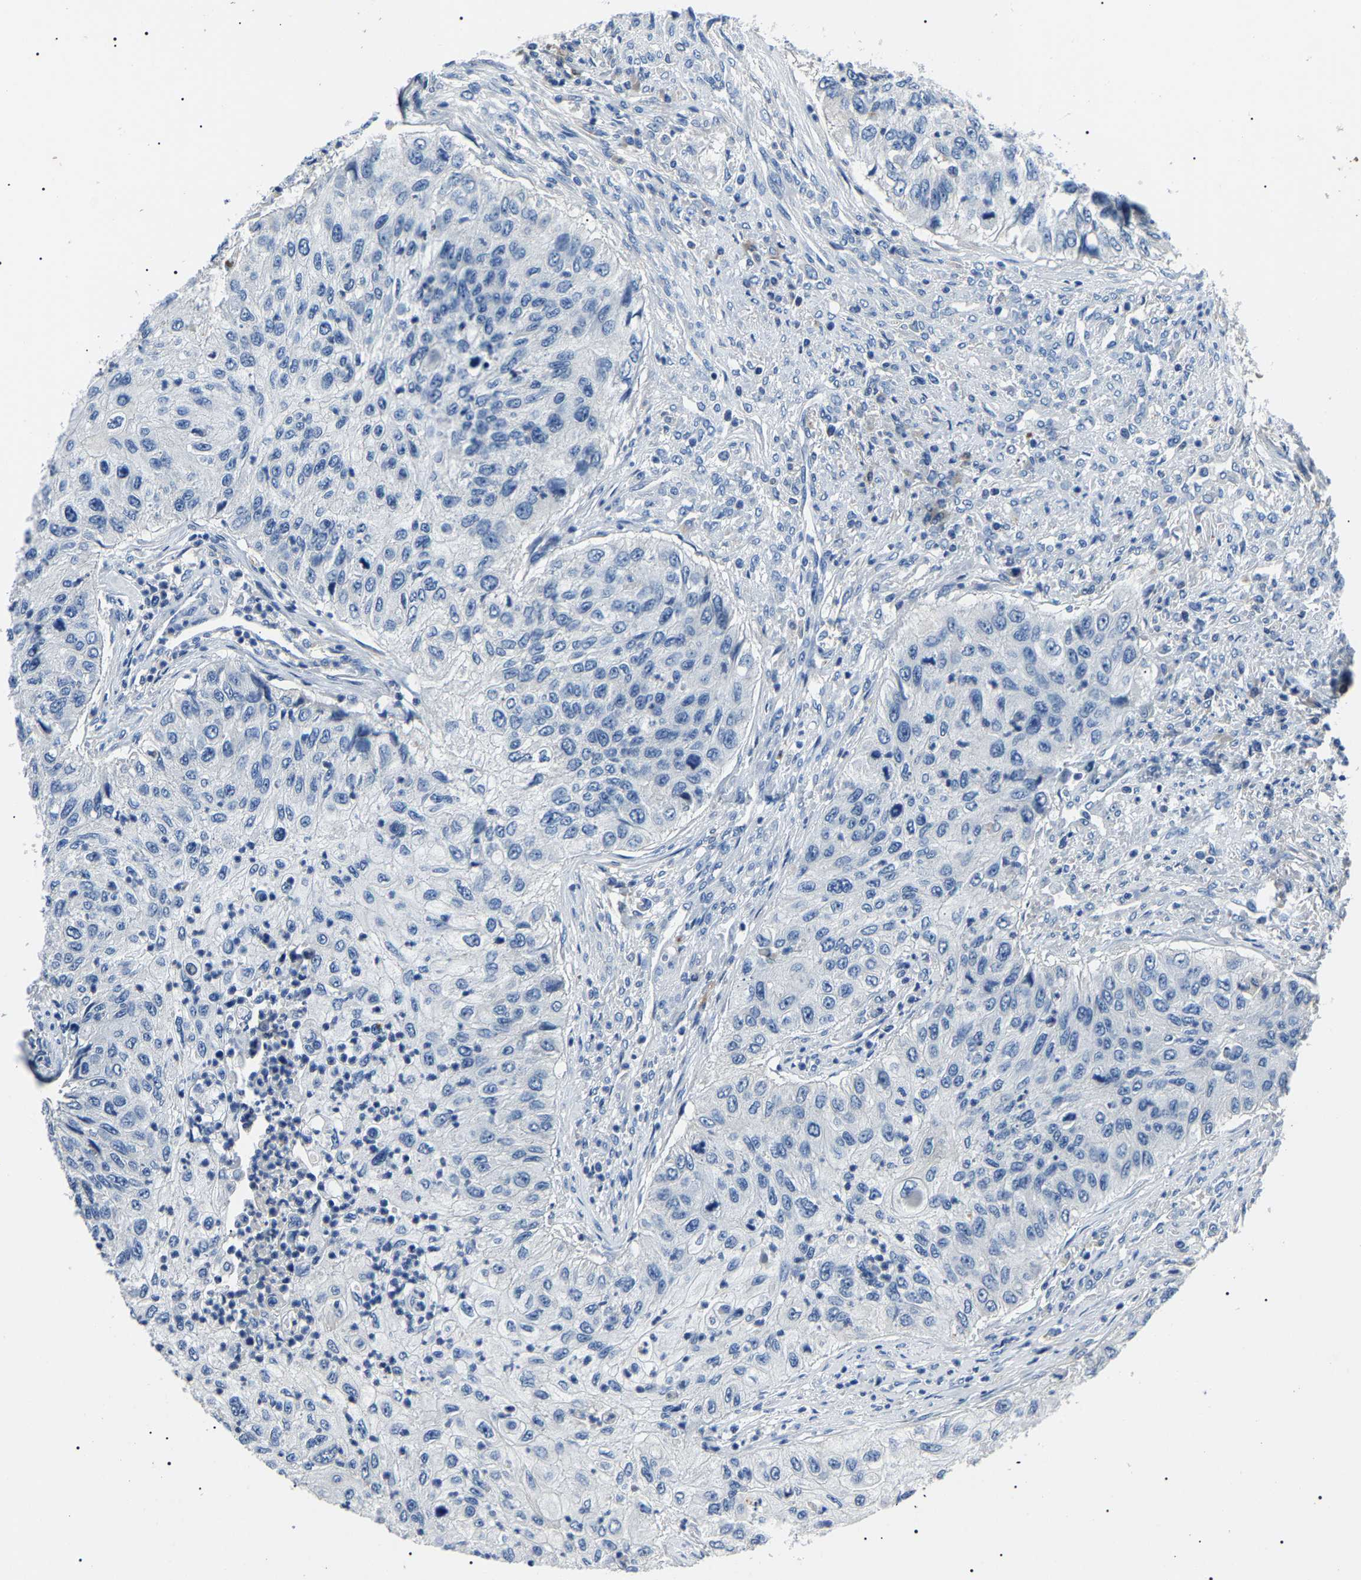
{"staining": {"intensity": "negative", "quantity": "none", "location": "none"}, "tissue": "urothelial cancer", "cell_type": "Tumor cells", "image_type": "cancer", "snomed": [{"axis": "morphology", "description": "Urothelial carcinoma, High grade"}, {"axis": "topography", "description": "Urinary bladder"}], "caption": "Urothelial carcinoma (high-grade) was stained to show a protein in brown. There is no significant positivity in tumor cells.", "gene": "KLK15", "patient": {"sex": "female", "age": 60}}